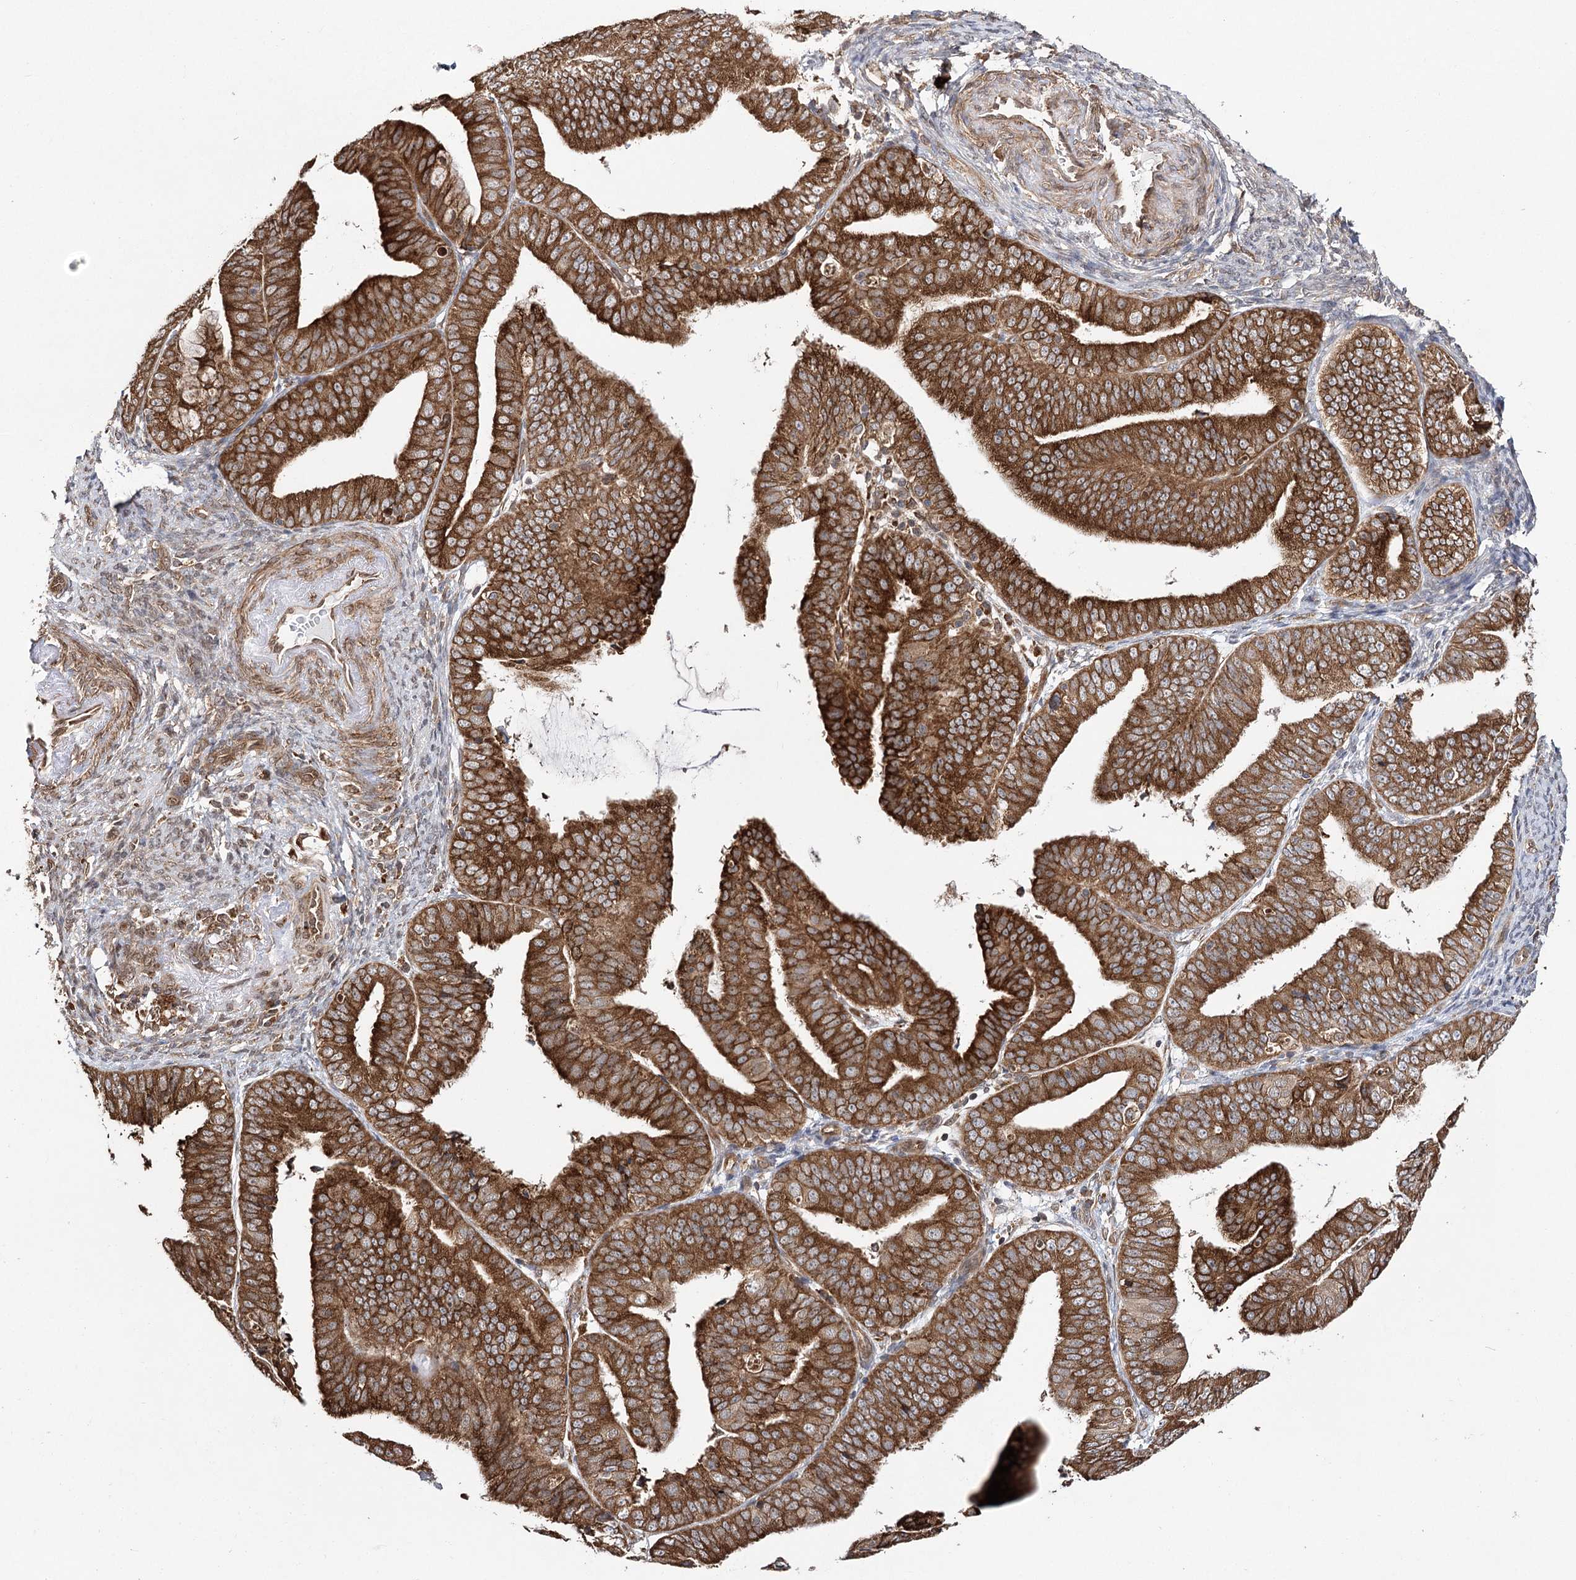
{"staining": {"intensity": "strong", "quantity": ">75%", "location": "cytoplasmic/membranous"}, "tissue": "endometrial cancer", "cell_type": "Tumor cells", "image_type": "cancer", "snomed": [{"axis": "morphology", "description": "Adenocarcinoma, NOS"}, {"axis": "topography", "description": "Endometrium"}], "caption": "High-magnification brightfield microscopy of adenocarcinoma (endometrial) stained with DAB (brown) and counterstained with hematoxylin (blue). tumor cells exhibit strong cytoplasmic/membranous positivity is identified in approximately>75% of cells.", "gene": "DNAJB14", "patient": {"sex": "female", "age": 63}}